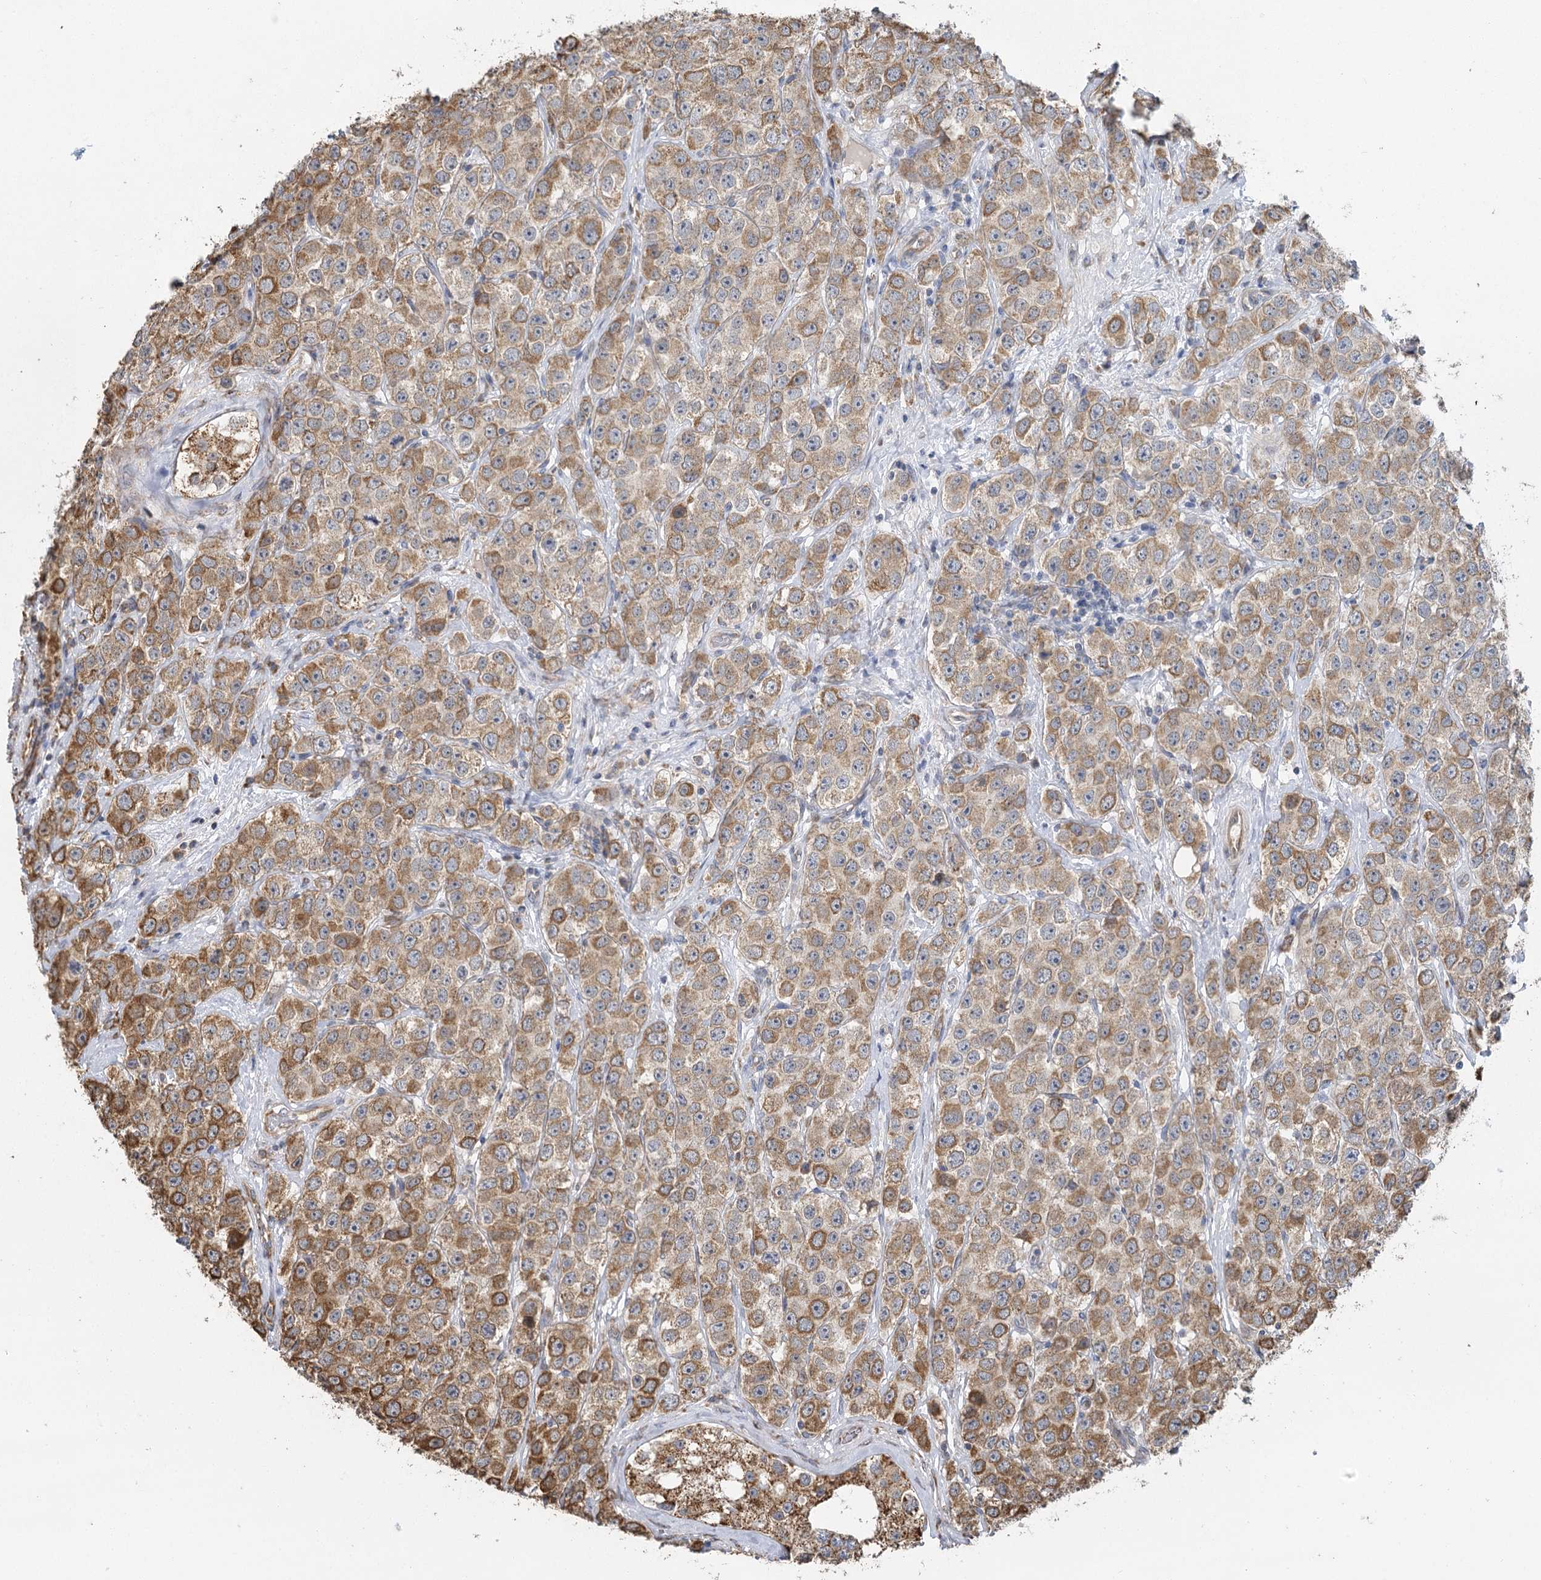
{"staining": {"intensity": "moderate", "quantity": ">75%", "location": "cytoplasmic/membranous"}, "tissue": "testis cancer", "cell_type": "Tumor cells", "image_type": "cancer", "snomed": [{"axis": "morphology", "description": "Seminoma, NOS"}, {"axis": "topography", "description": "Testis"}], "caption": "A brown stain shows moderate cytoplasmic/membranous expression of a protein in human testis seminoma tumor cells.", "gene": "IL11RA", "patient": {"sex": "male", "age": 28}}